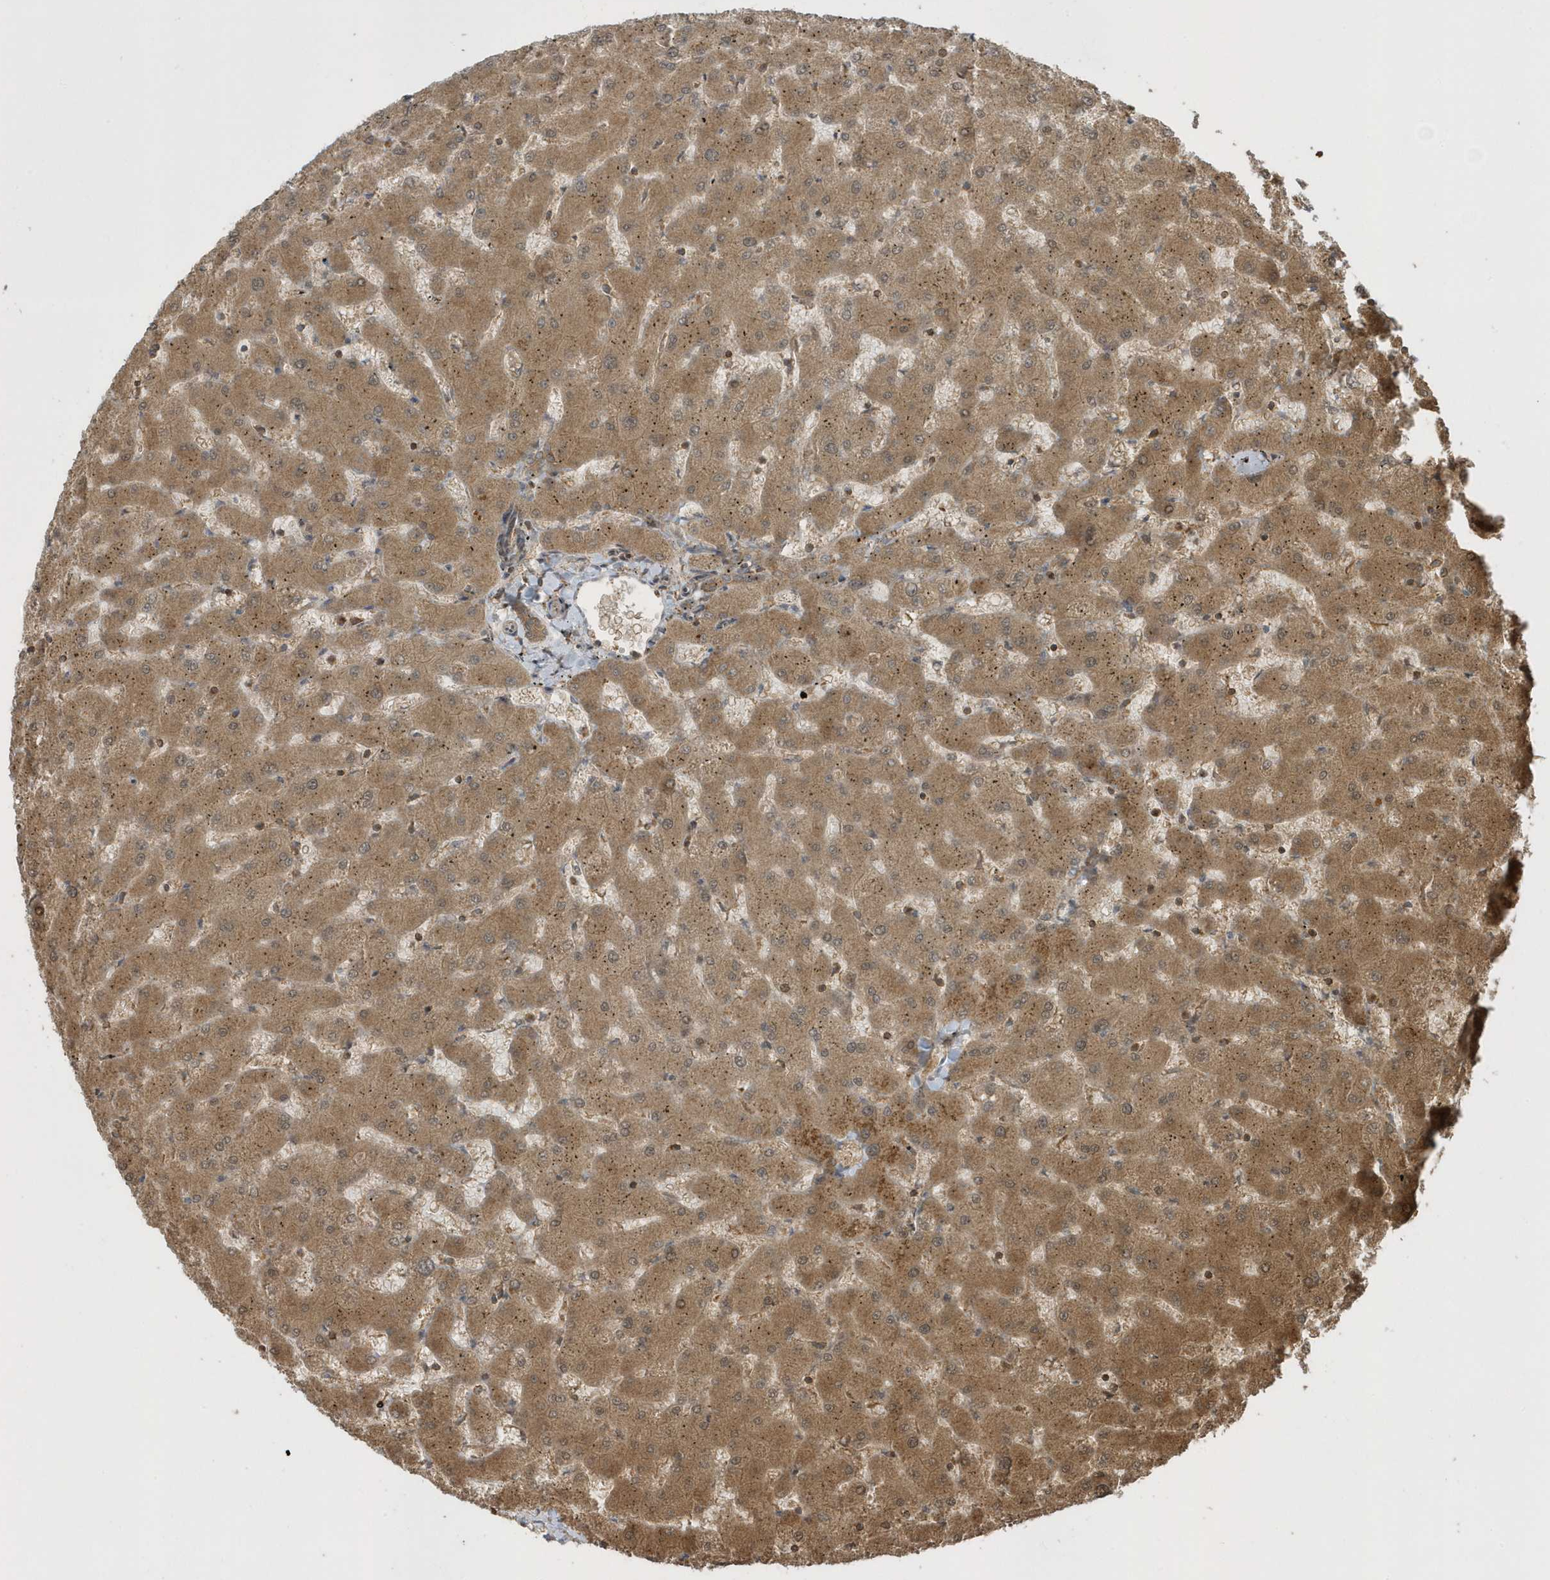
{"staining": {"intensity": "moderate", "quantity": ">75%", "location": "cytoplasmic/membranous"}, "tissue": "liver", "cell_type": "Cholangiocytes", "image_type": "normal", "snomed": [{"axis": "morphology", "description": "Normal tissue, NOS"}, {"axis": "topography", "description": "Liver"}], "caption": "IHC photomicrograph of unremarkable liver stained for a protein (brown), which demonstrates medium levels of moderate cytoplasmic/membranous expression in approximately >75% of cholangiocytes.", "gene": "STAMBP", "patient": {"sex": "female", "age": 63}}